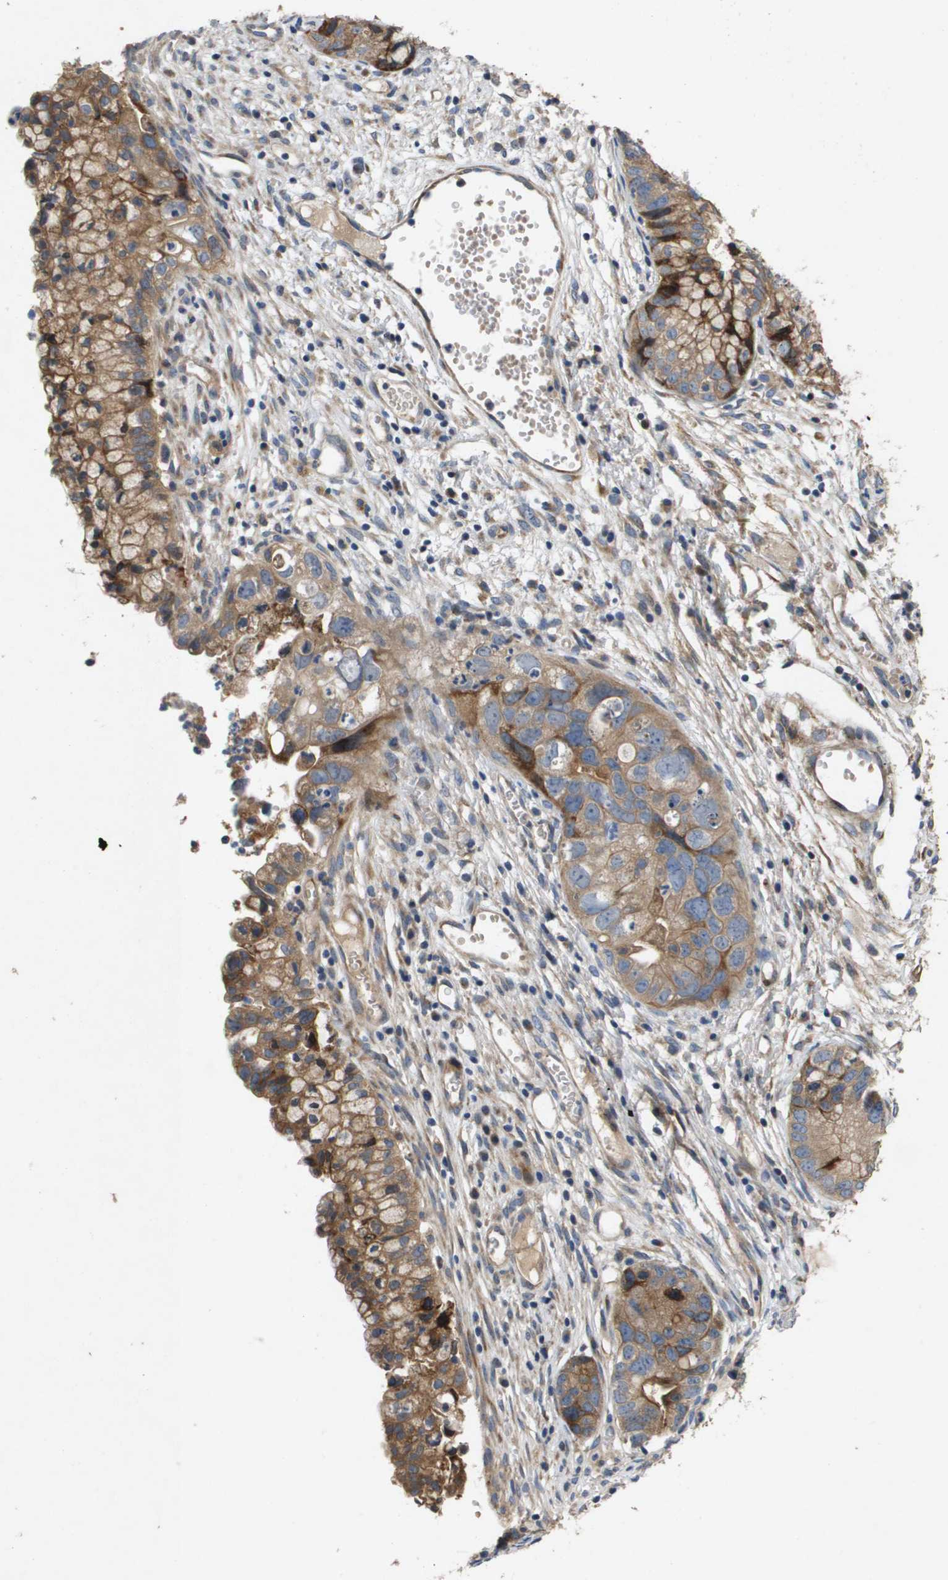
{"staining": {"intensity": "moderate", "quantity": ">75%", "location": "cytoplasmic/membranous"}, "tissue": "cervical cancer", "cell_type": "Tumor cells", "image_type": "cancer", "snomed": [{"axis": "morphology", "description": "Adenocarcinoma, NOS"}, {"axis": "topography", "description": "Cervix"}], "caption": "IHC (DAB (3,3'-diaminobenzidine)) staining of human cervical adenocarcinoma exhibits moderate cytoplasmic/membranous protein staining in about >75% of tumor cells.", "gene": "ENTPD2", "patient": {"sex": "female", "age": 44}}